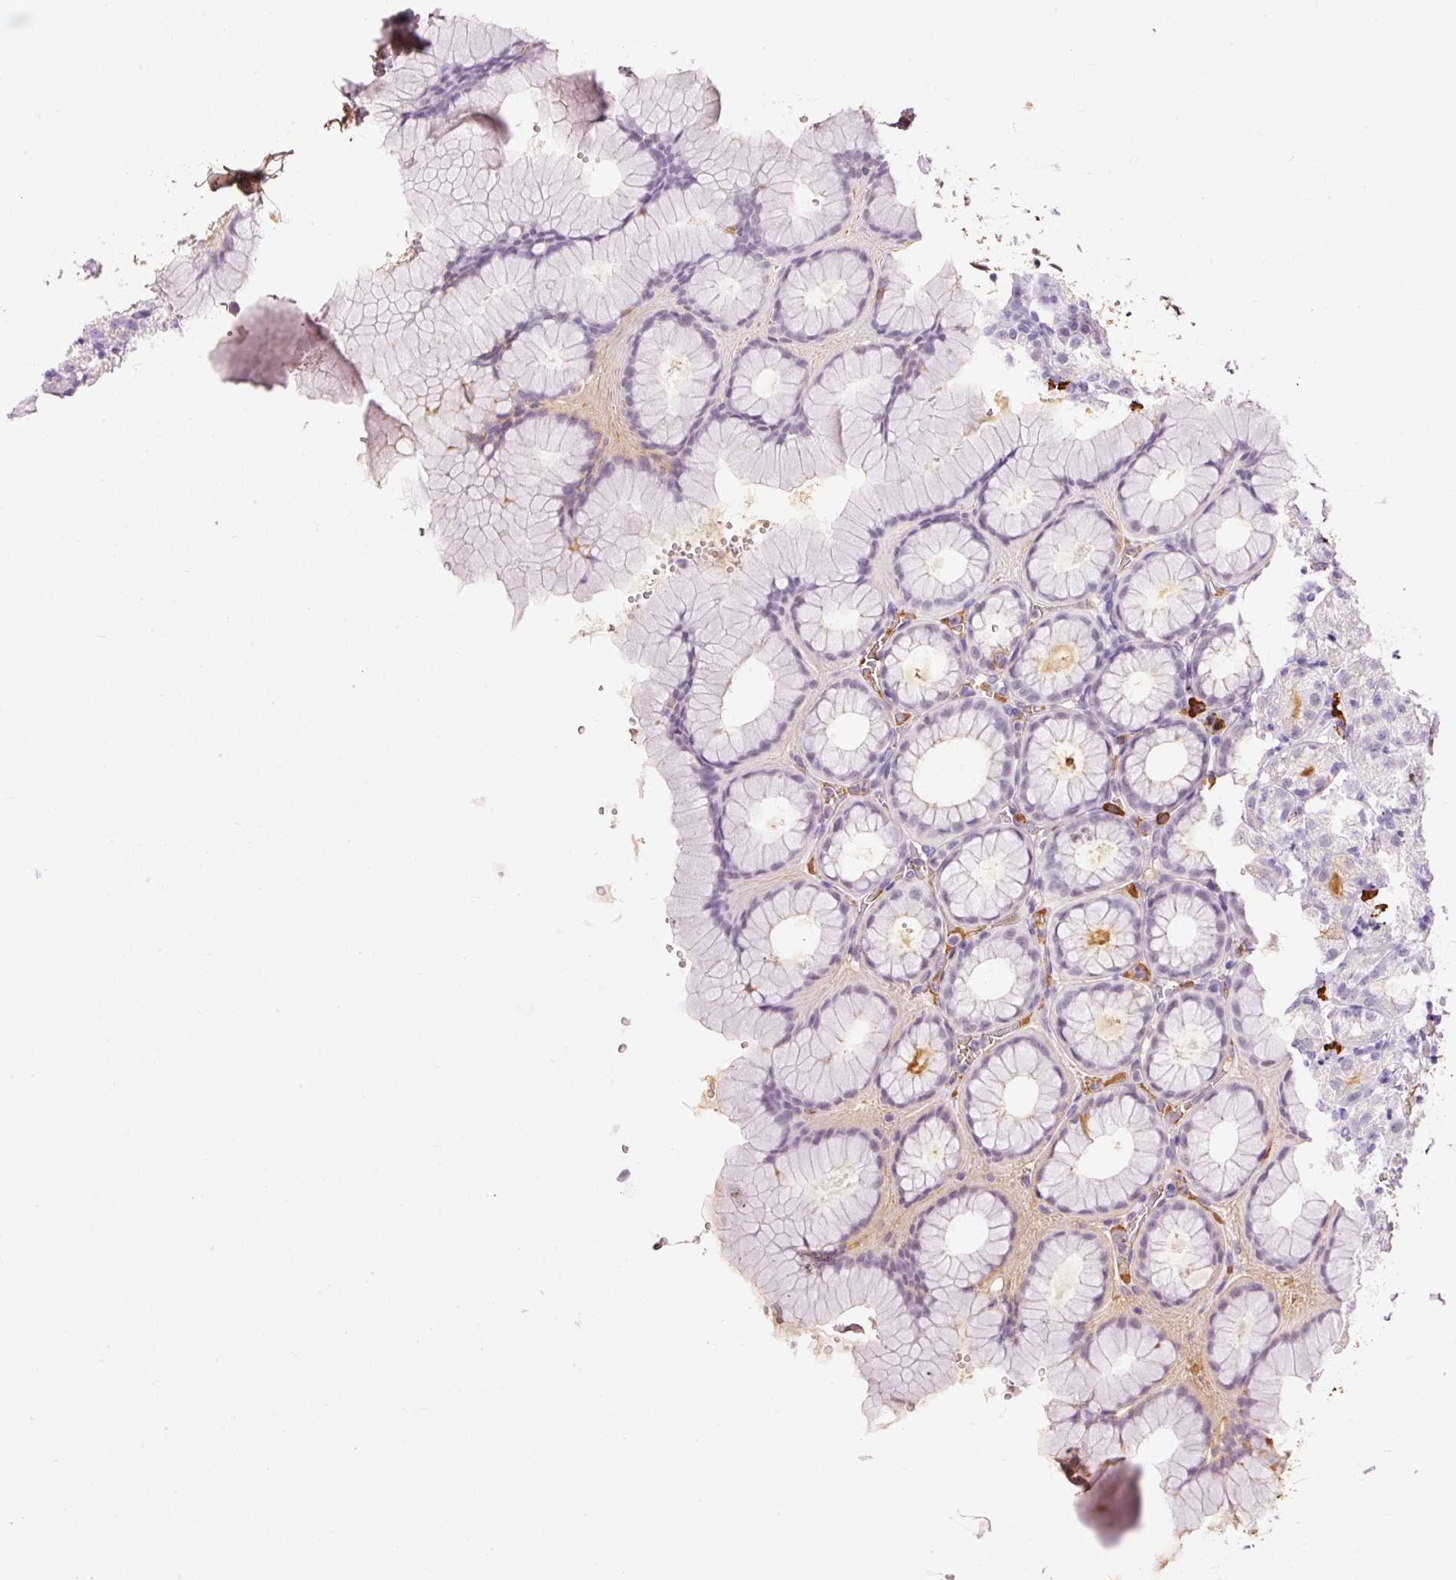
{"staining": {"intensity": "weak", "quantity": "<25%", "location": "cytoplasmic/membranous"}, "tissue": "stomach", "cell_type": "Glandular cells", "image_type": "normal", "snomed": [{"axis": "morphology", "description": "Normal tissue, NOS"}, {"axis": "topography", "description": "Stomach, upper"}], "caption": "Glandular cells are negative for brown protein staining in benign stomach. The staining was performed using DAB to visualize the protein expression in brown, while the nuclei were stained in blue with hematoxylin (Magnification: 20x).", "gene": "PRPF38B", "patient": {"sex": "female", "age": 81}}